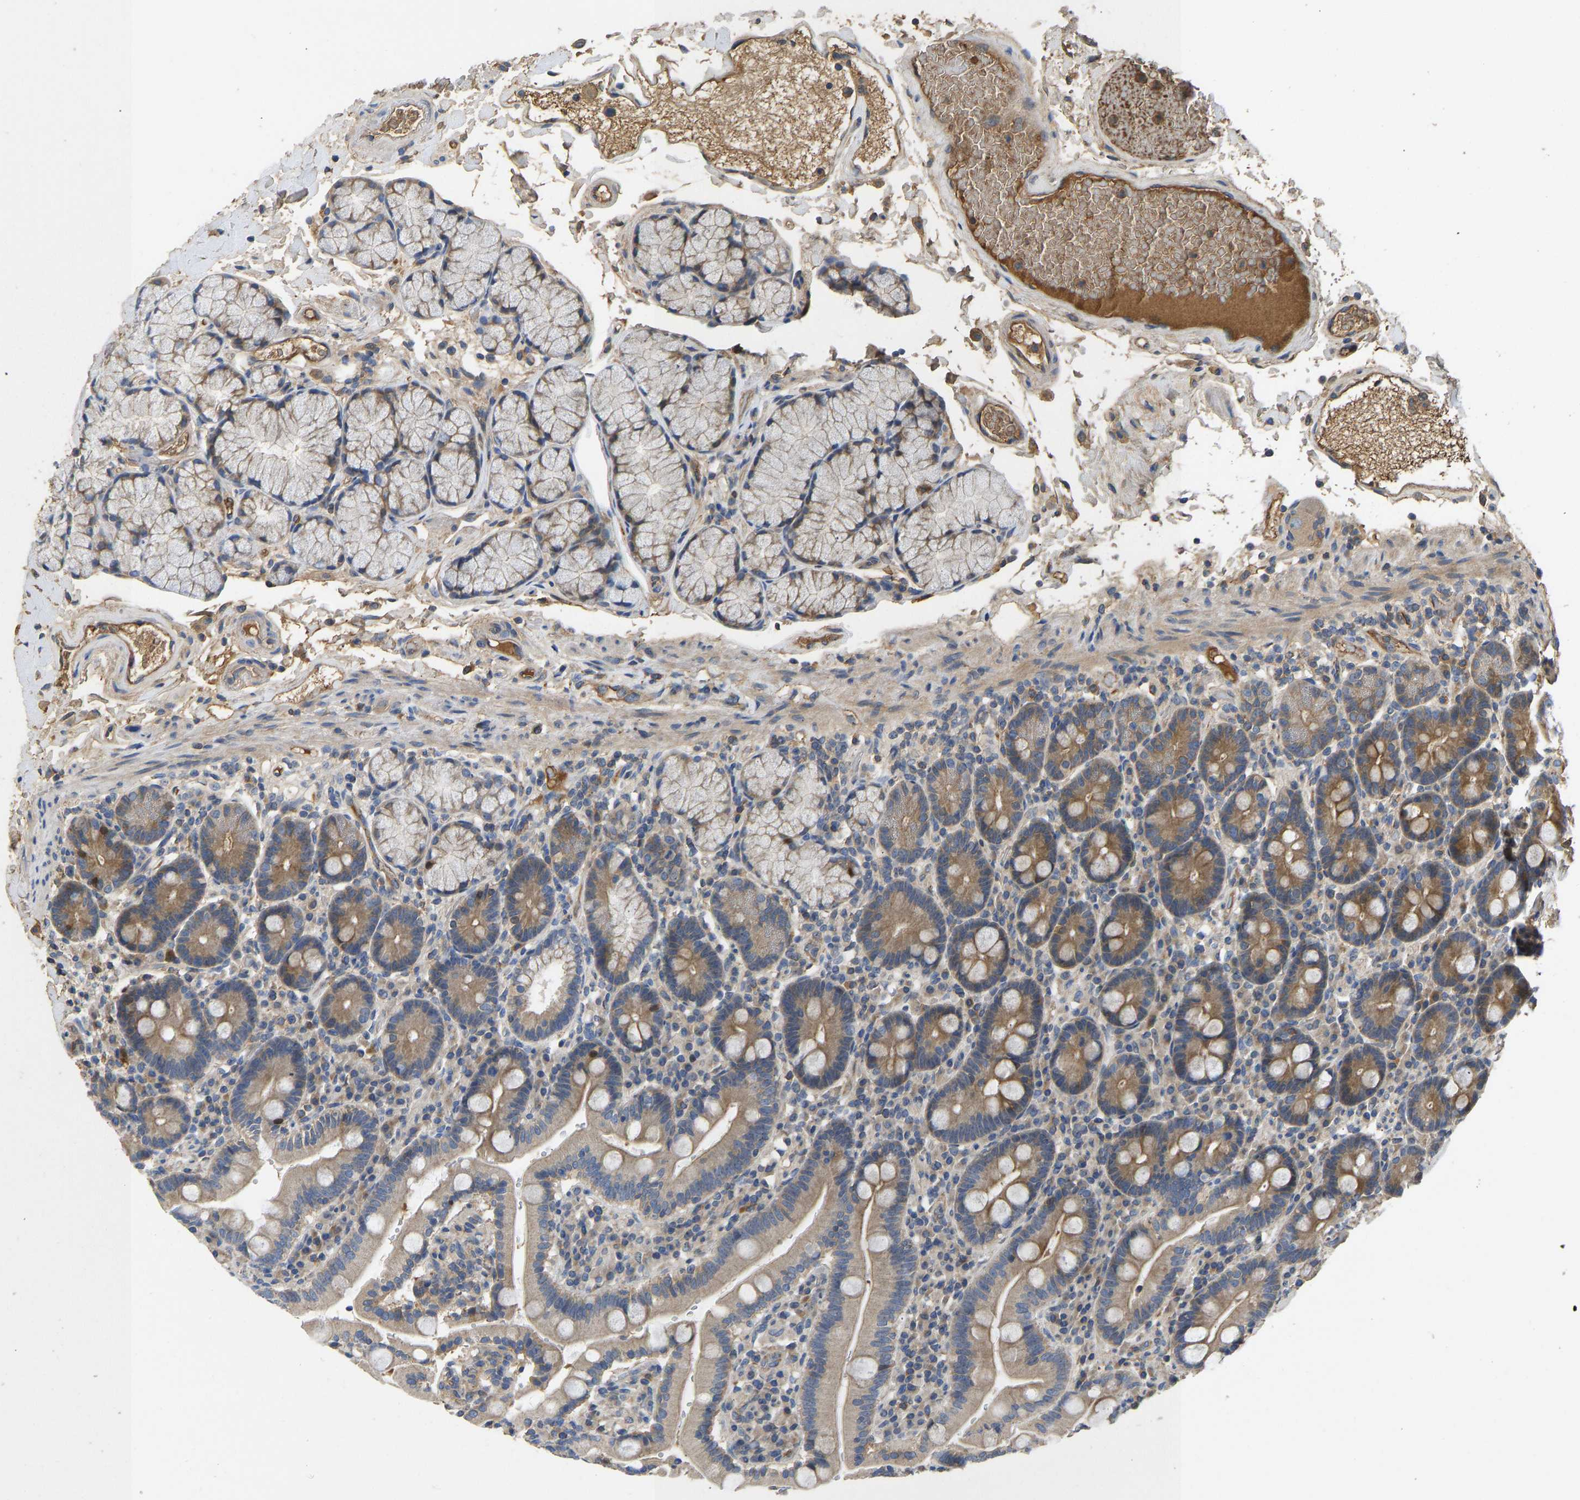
{"staining": {"intensity": "moderate", "quantity": ">75%", "location": "cytoplasmic/membranous"}, "tissue": "duodenum", "cell_type": "Glandular cells", "image_type": "normal", "snomed": [{"axis": "morphology", "description": "Normal tissue, NOS"}, {"axis": "topography", "description": "Small intestine, NOS"}], "caption": "A micrograph of human duodenum stained for a protein displays moderate cytoplasmic/membranous brown staining in glandular cells.", "gene": "VCPKMT", "patient": {"sex": "female", "age": 71}}